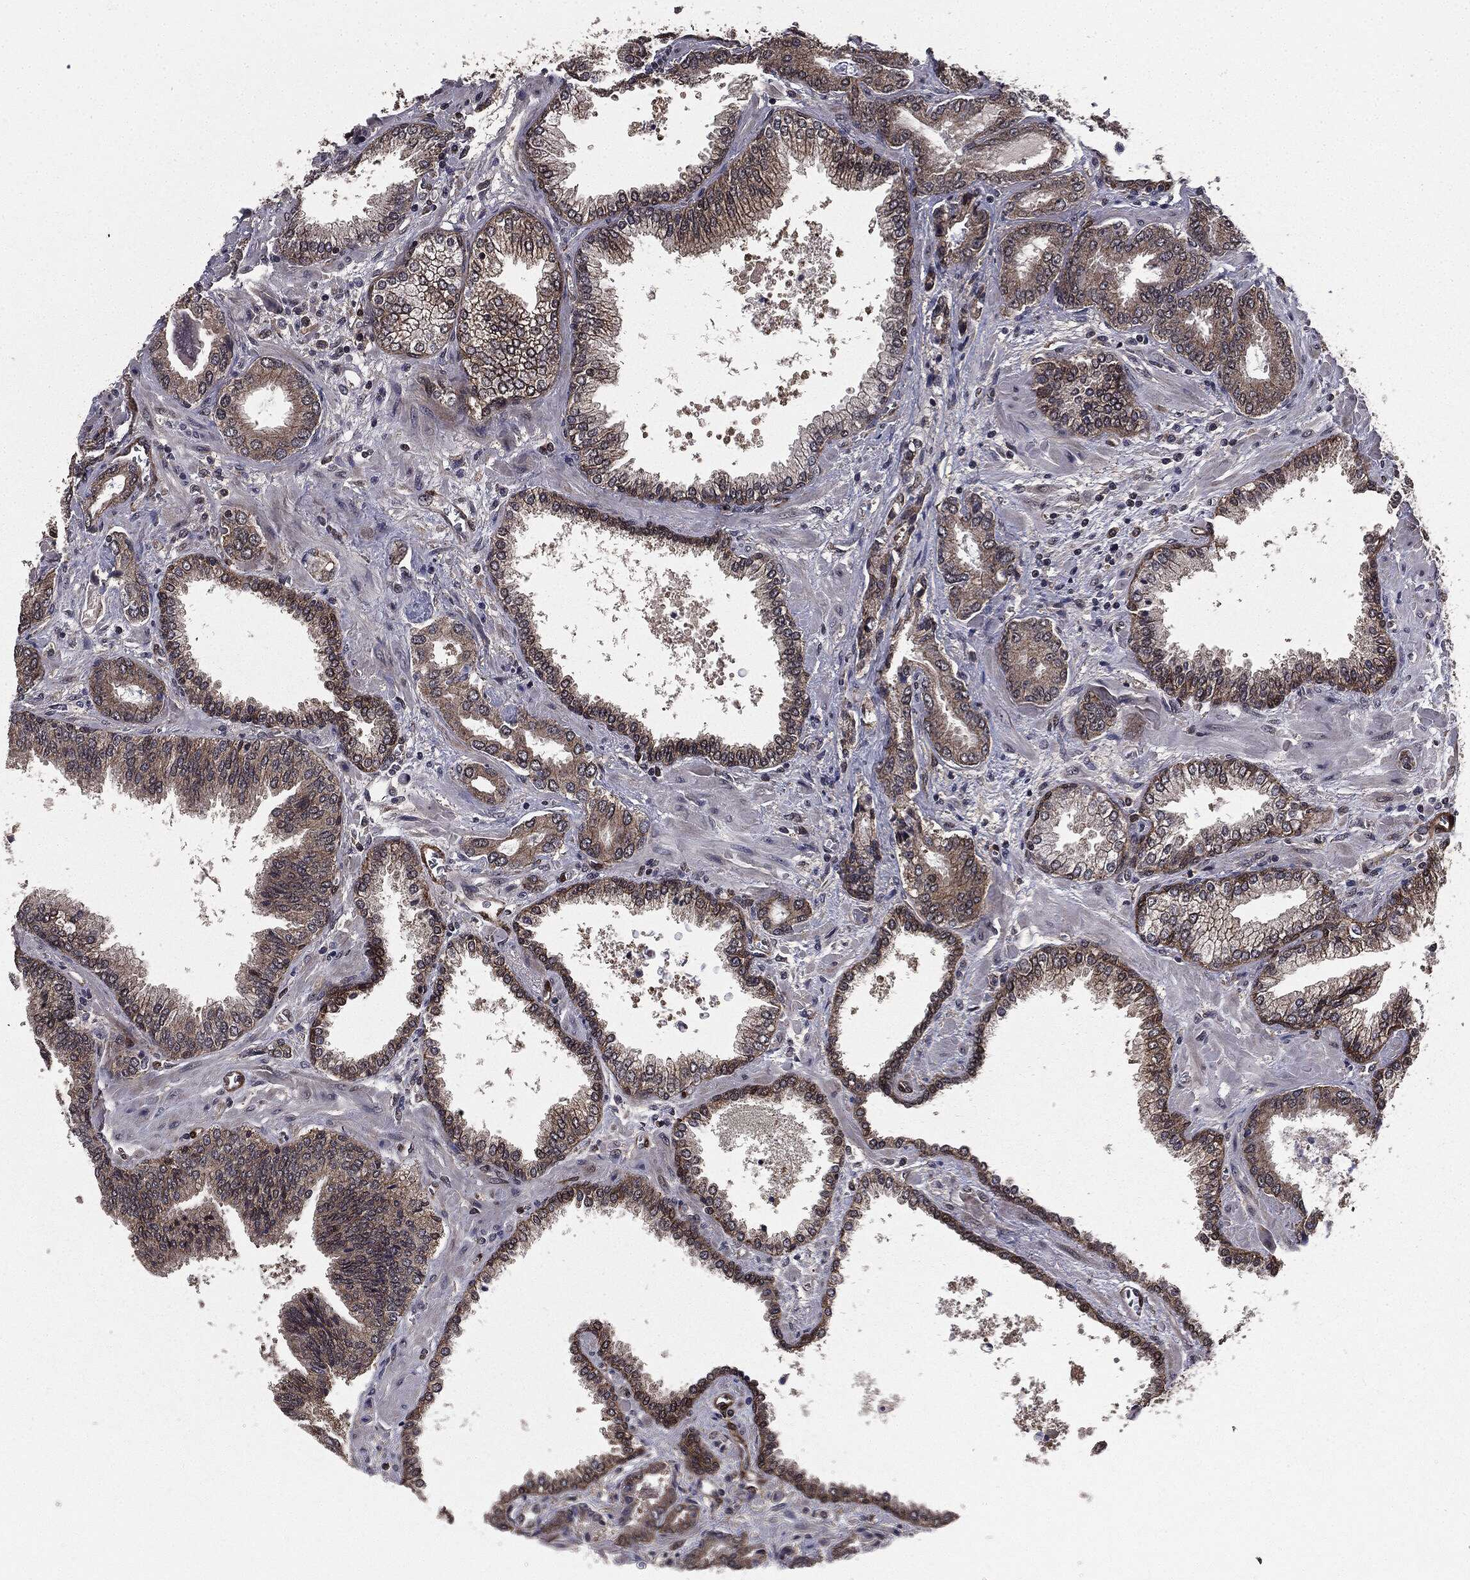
{"staining": {"intensity": "weak", "quantity": ">75%", "location": "cytoplasmic/membranous"}, "tissue": "prostate cancer", "cell_type": "Tumor cells", "image_type": "cancer", "snomed": [{"axis": "morphology", "description": "Adenocarcinoma, Low grade"}, {"axis": "topography", "description": "Prostate"}], "caption": "The image exhibits a brown stain indicating the presence of a protein in the cytoplasmic/membranous of tumor cells in prostate cancer. (DAB = brown stain, brightfield microscopy at high magnification).", "gene": "PTPA", "patient": {"sex": "male", "age": 68}}